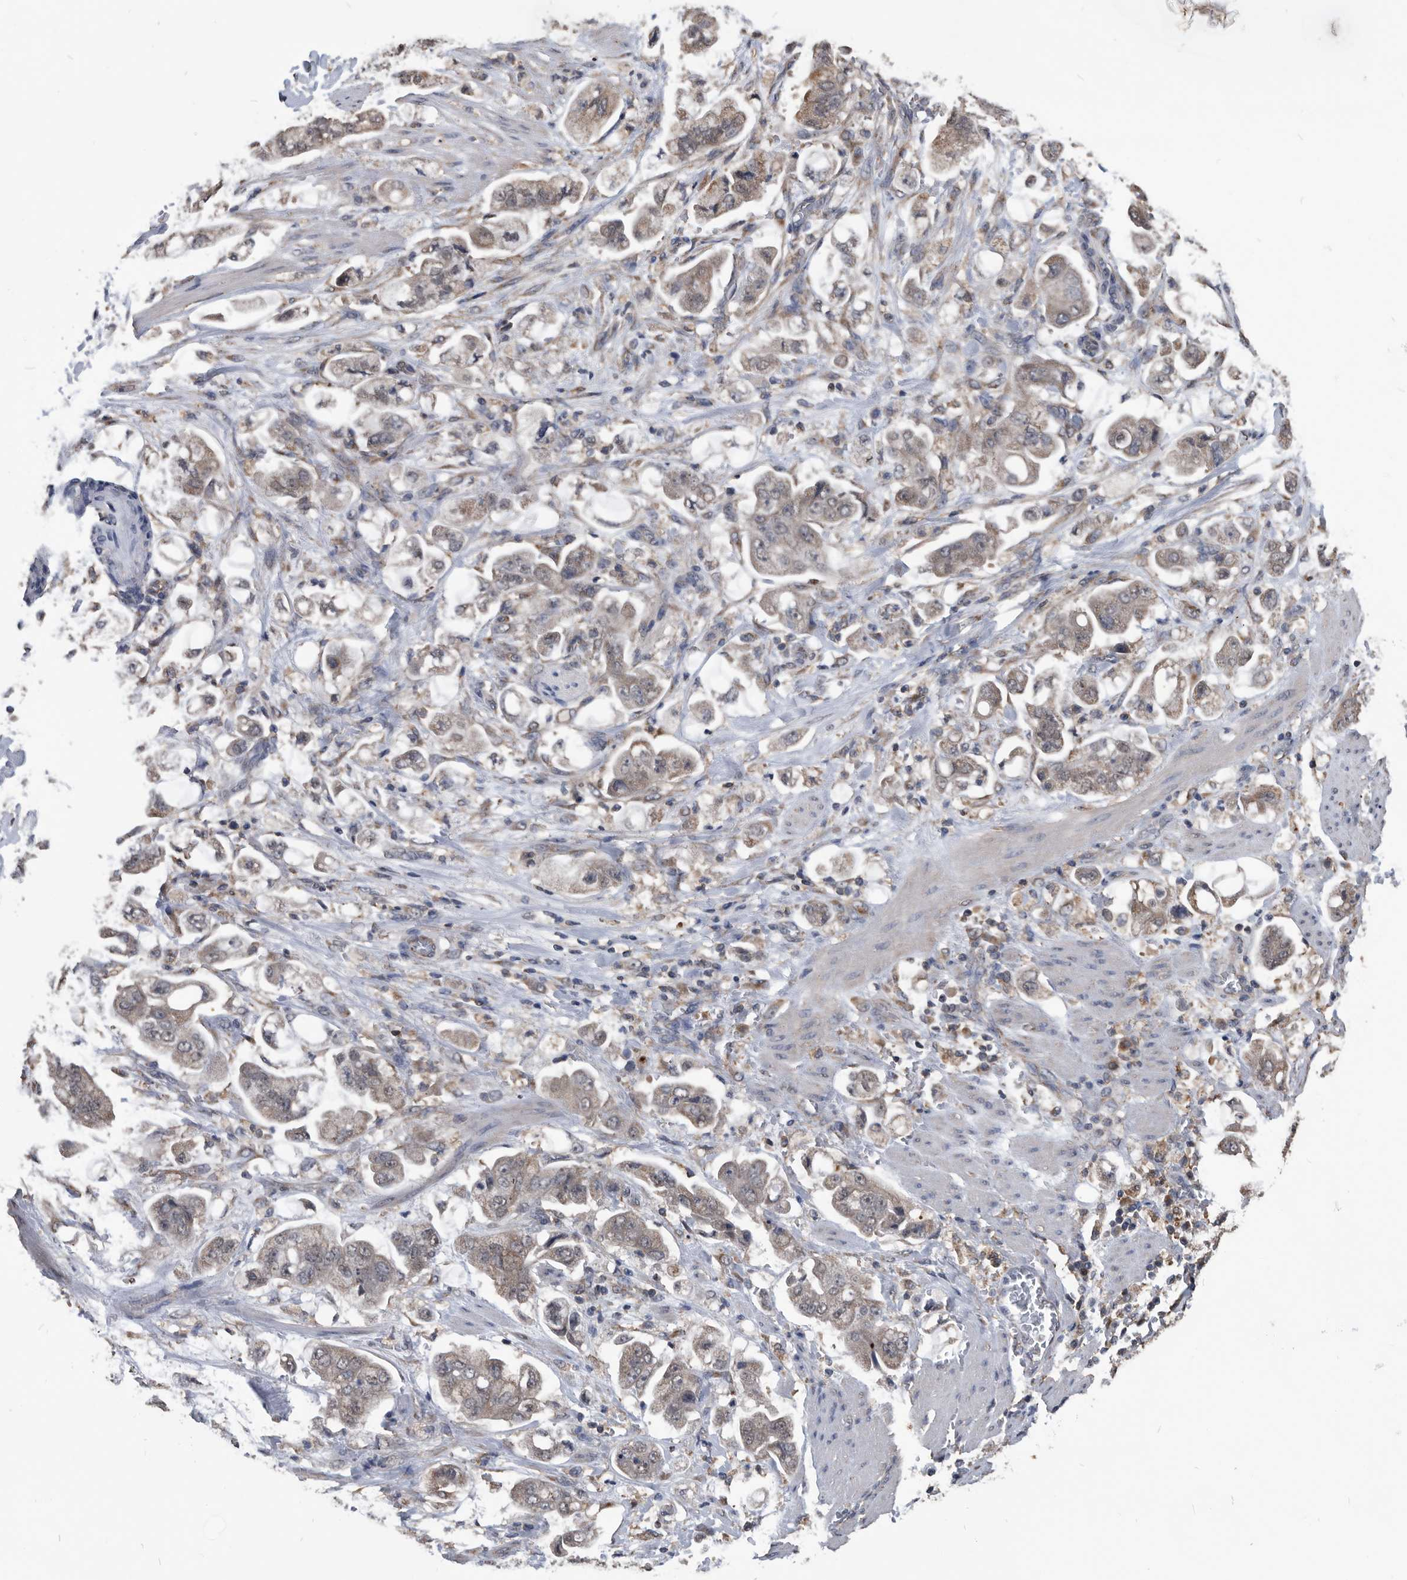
{"staining": {"intensity": "weak", "quantity": ">75%", "location": "cytoplasmic/membranous"}, "tissue": "stomach cancer", "cell_type": "Tumor cells", "image_type": "cancer", "snomed": [{"axis": "morphology", "description": "Adenocarcinoma, NOS"}, {"axis": "topography", "description": "Stomach"}], "caption": "This photomicrograph displays IHC staining of human adenocarcinoma (stomach), with low weak cytoplasmic/membranous staining in approximately >75% of tumor cells.", "gene": "NRBP1", "patient": {"sex": "male", "age": 62}}